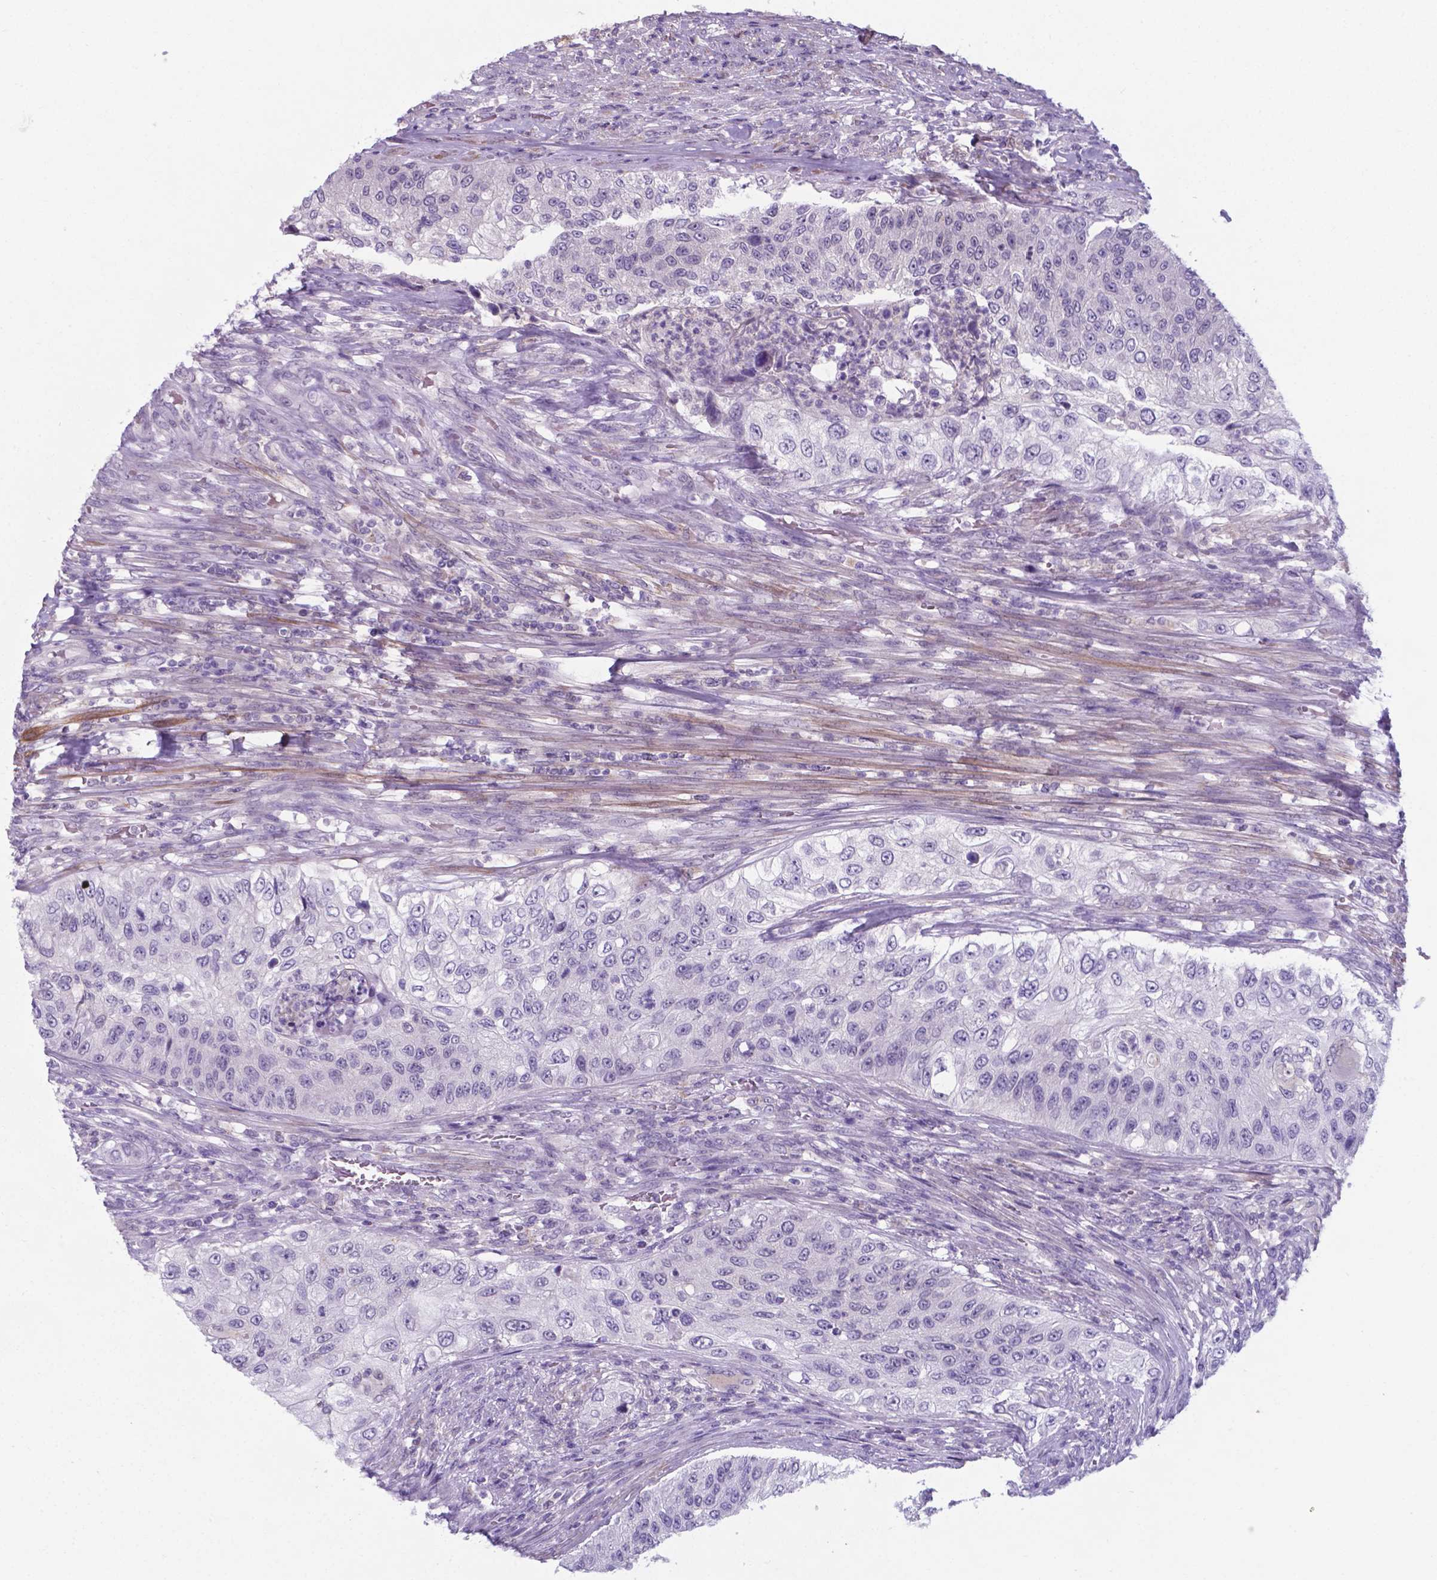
{"staining": {"intensity": "negative", "quantity": "none", "location": "none"}, "tissue": "urothelial cancer", "cell_type": "Tumor cells", "image_type": "cancer", "snomed": [{"axis": "morphology", "description": "Urothelial carcinoma, High grade"}, {"axis": "topography", "description": "Urinary bladder"}], "caption": "A photomicrograph of human urothelial cancer is negative for staining in tumor cells.", "gene": "AP5B1", "patient": {"sex": "female", "age": 60}}